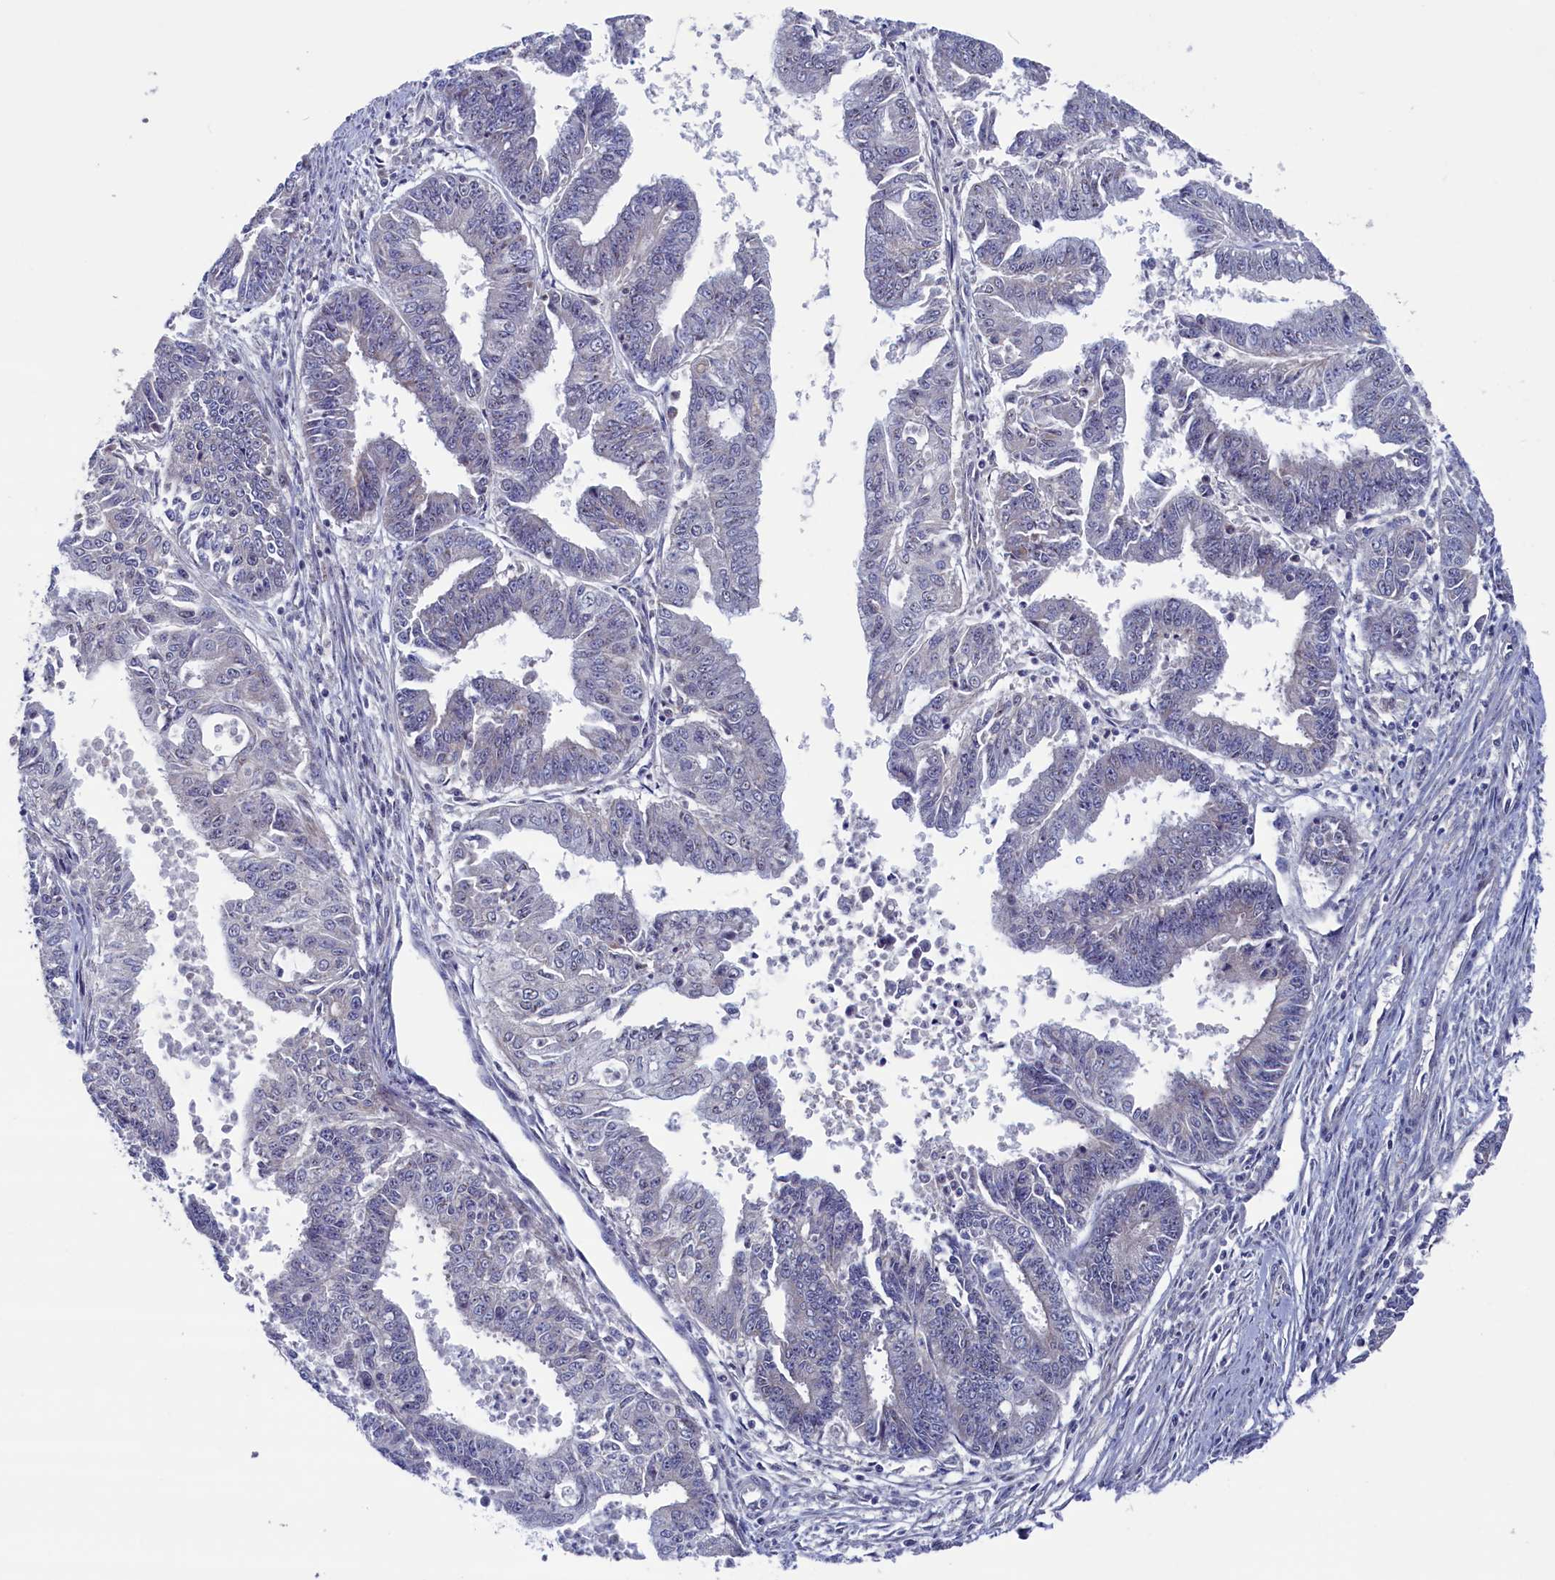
{"staining": {"intensity": "negative", "quantity": "none", "location": "none"}, "tissue": "endometrial cancer", "cell_type": "Tumor cells", "image_type": "cancer", "snomed": [{"axis": "morphology", "description": "Adenocarcinoma, NOS"}, {"axis": "topography", "description": "Endometrium"}], "caption": "High power microscopy image of an immunohistochemistry photomicrograph of endometrial cancer, revealing no significant staining in tumor cells.", "gene": "SPATA13", "patient": {"sex": "female", "age": 73}}